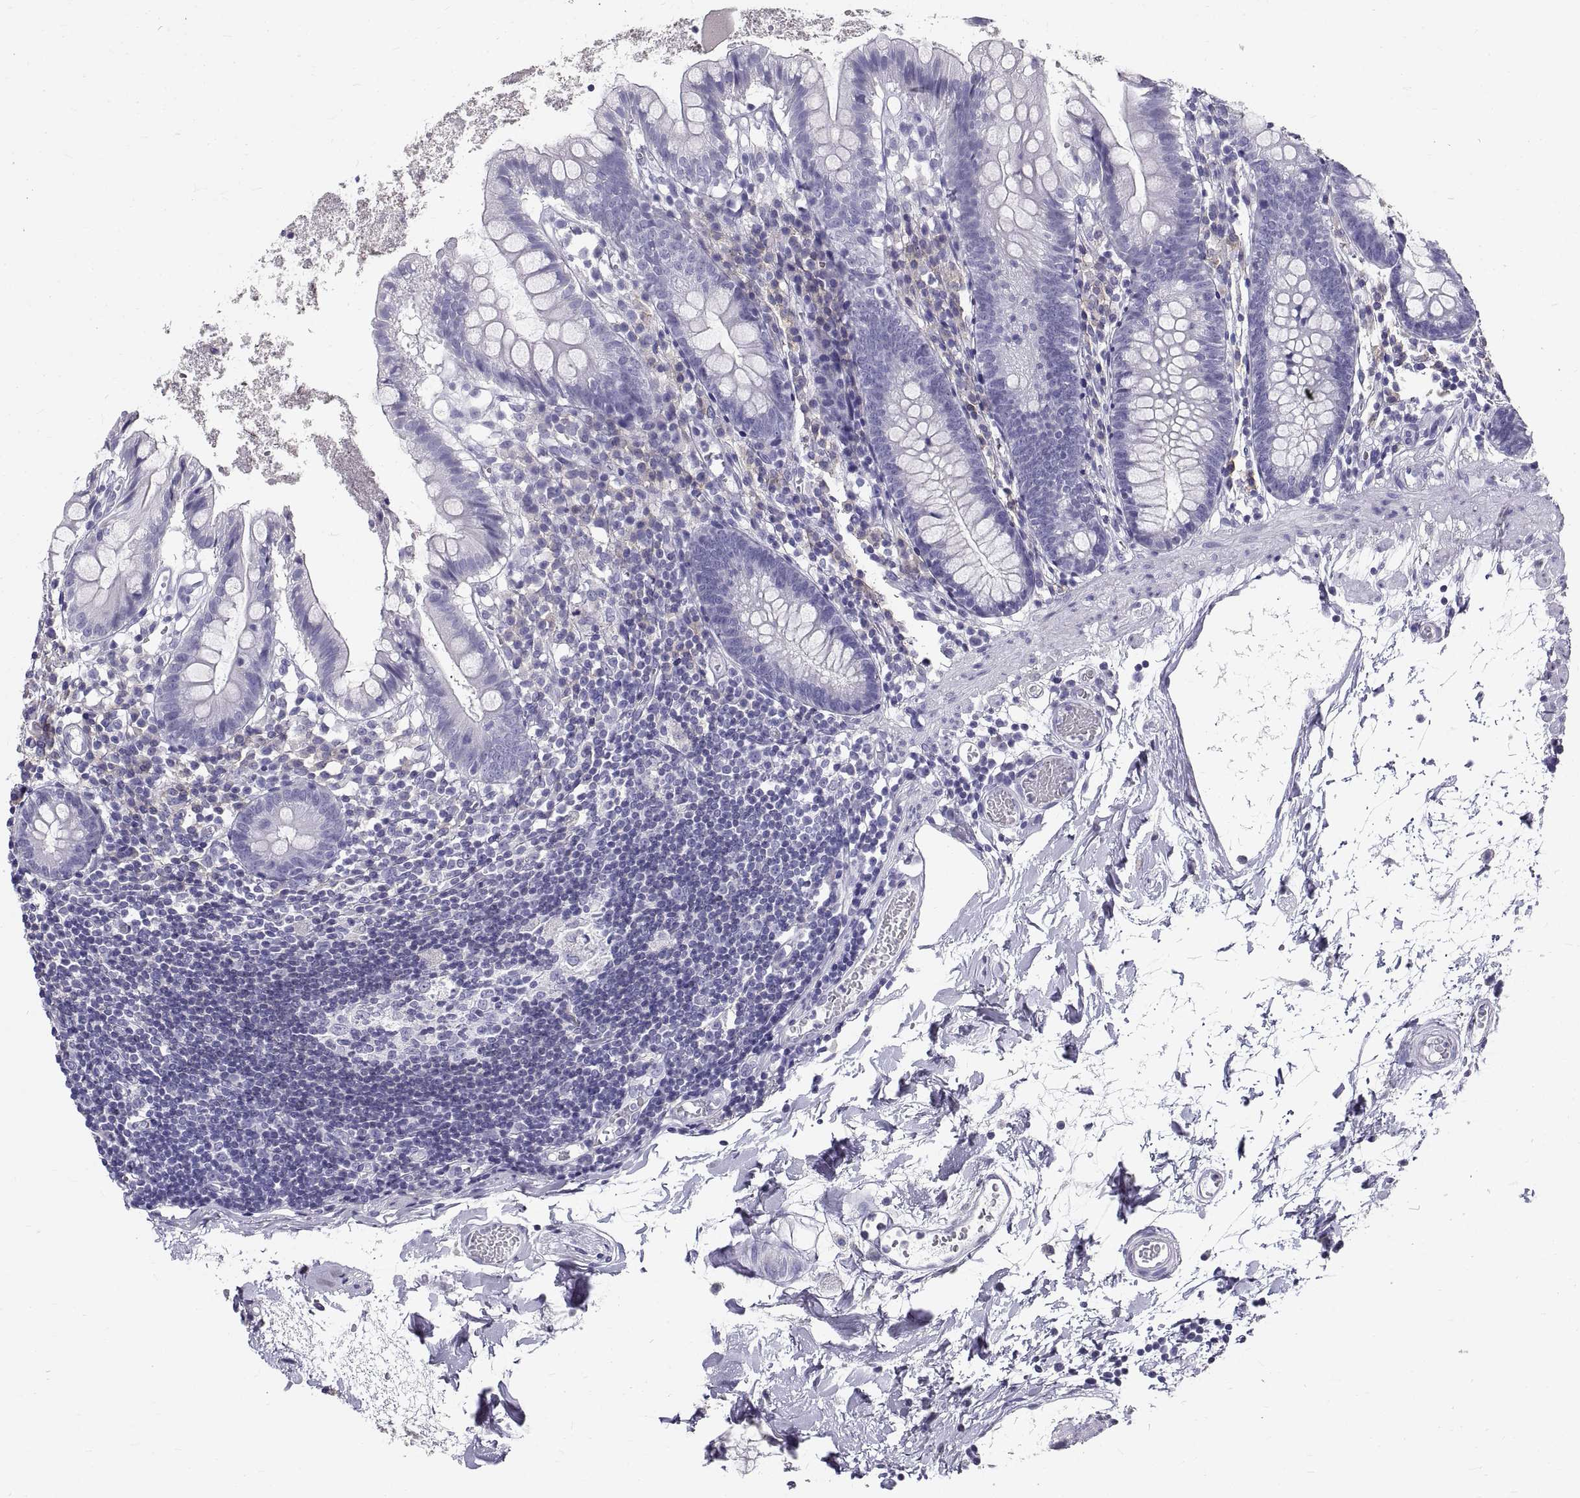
{"staining": {"intensity": "negative", "quantity": "none", "location": "none"}, "tissue": "small intestine", "cell_type": "Glandular cells", "image_type": "normal", "snomed": [{"axis": "morphology", "description": "Normal tissue, NOS"}, {"axis": "topography", "description": "Small intestine"}], "caption": "This is a micrograph of IHC staining of benign small intestine, which shows no positivity in glandular cells. (DAB immunohistochemistry visualized using brightfield microscopy, high magnification).", "gene": "GNG12", "patient": {"sex": "female", "age": 90}}